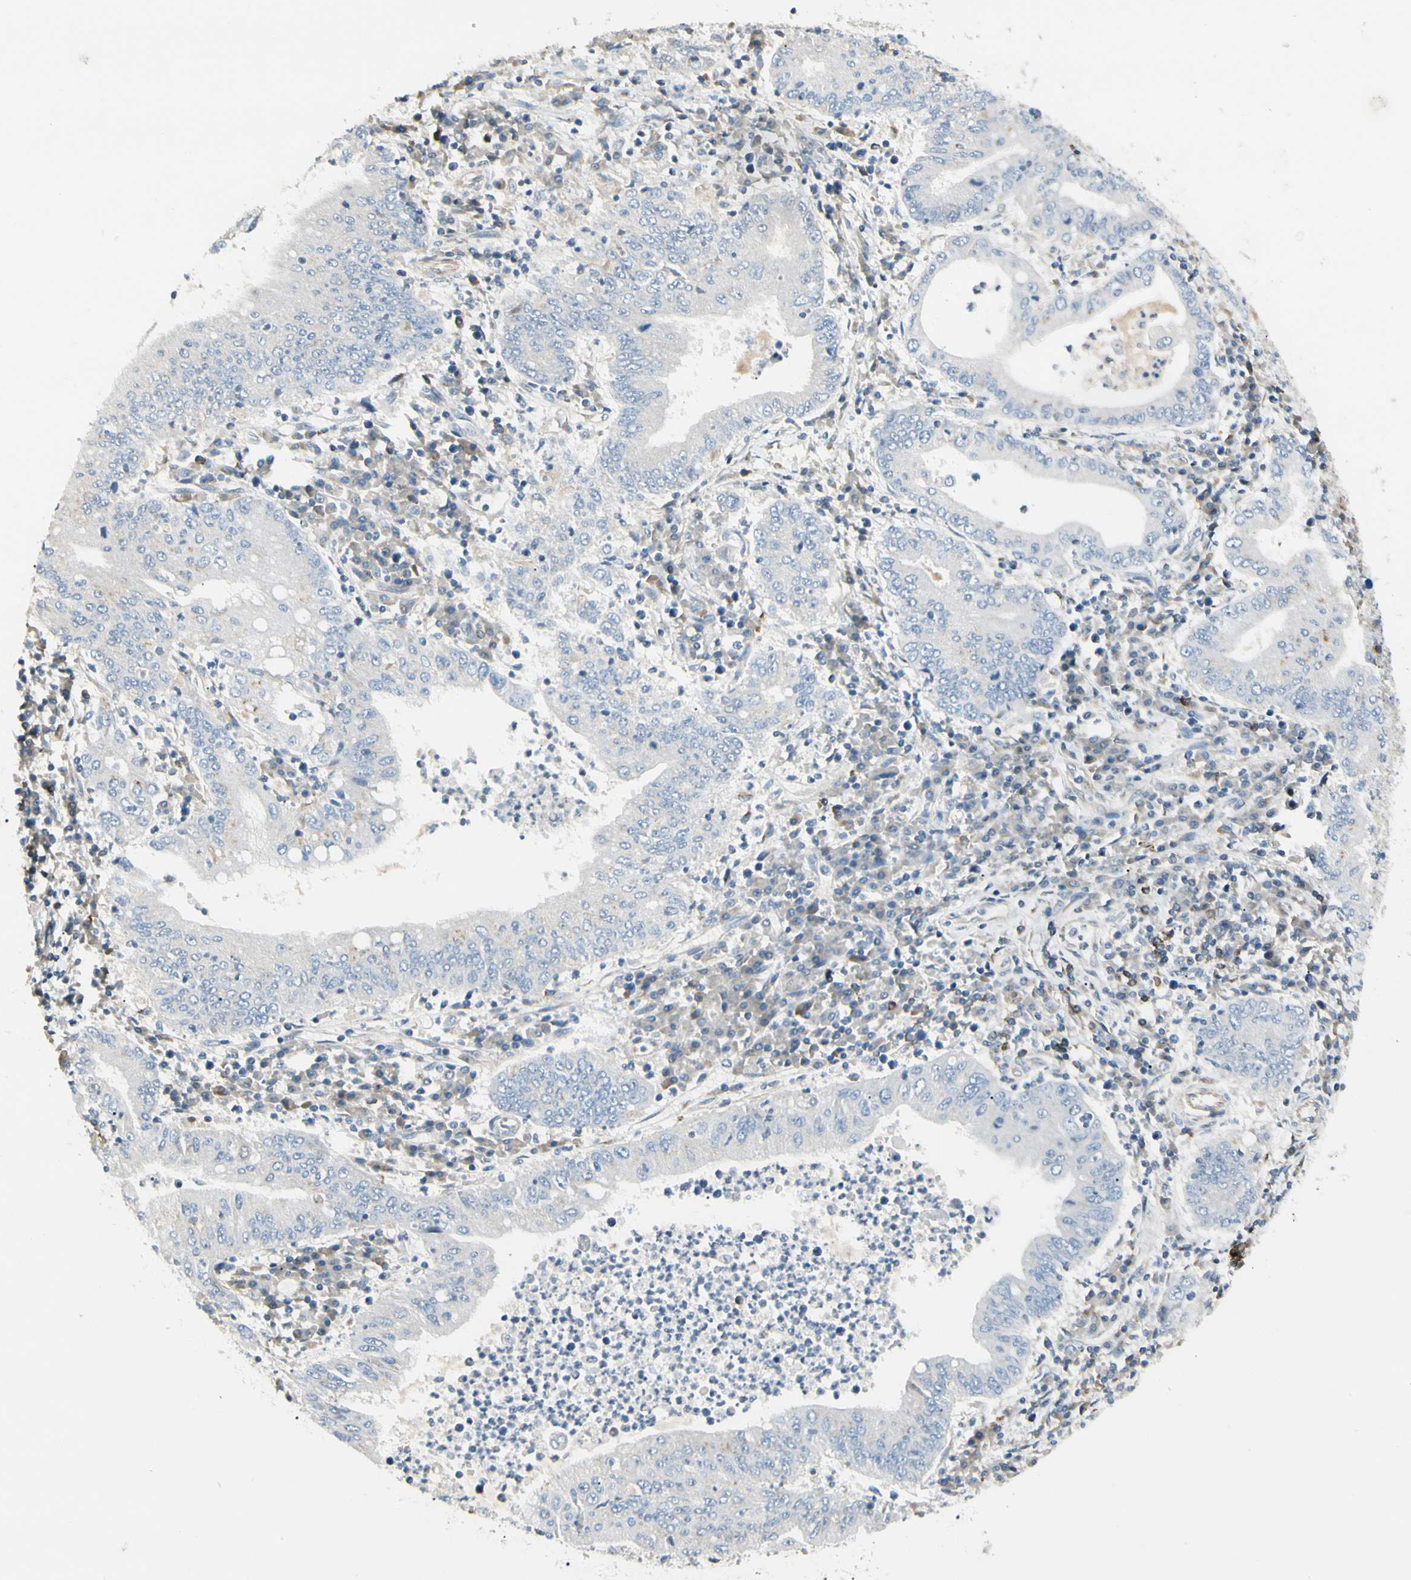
{"staining": {"intensity": "negative", "quantity": "none", "location": "none"}, "tissue": "stomach cancer", "cell_type": "Tumor cells", "image_type": "cancer", "snomed": [{"axis": "morphology", "description": "Normal tissue, NOS"}, {"axis": "morphology", "description": "Adenocarcinoma, NOS"}, {"axis": "topography", "description": "Esophagus"}, {"axis": "topography", "description": "Stomach, upper"}, {"axis": "topography", "description": "Peripheral nerve tissue"}], "caption": "Immunohistochemistry of stomach cancer (adenocarcinoma) displays no expression in tumor cells. (DAB (3,3'-diaminobenzidine) IHC, high magnification).", "gene": "ABCA3", "patient": {"sex": "male", "age": 62}}